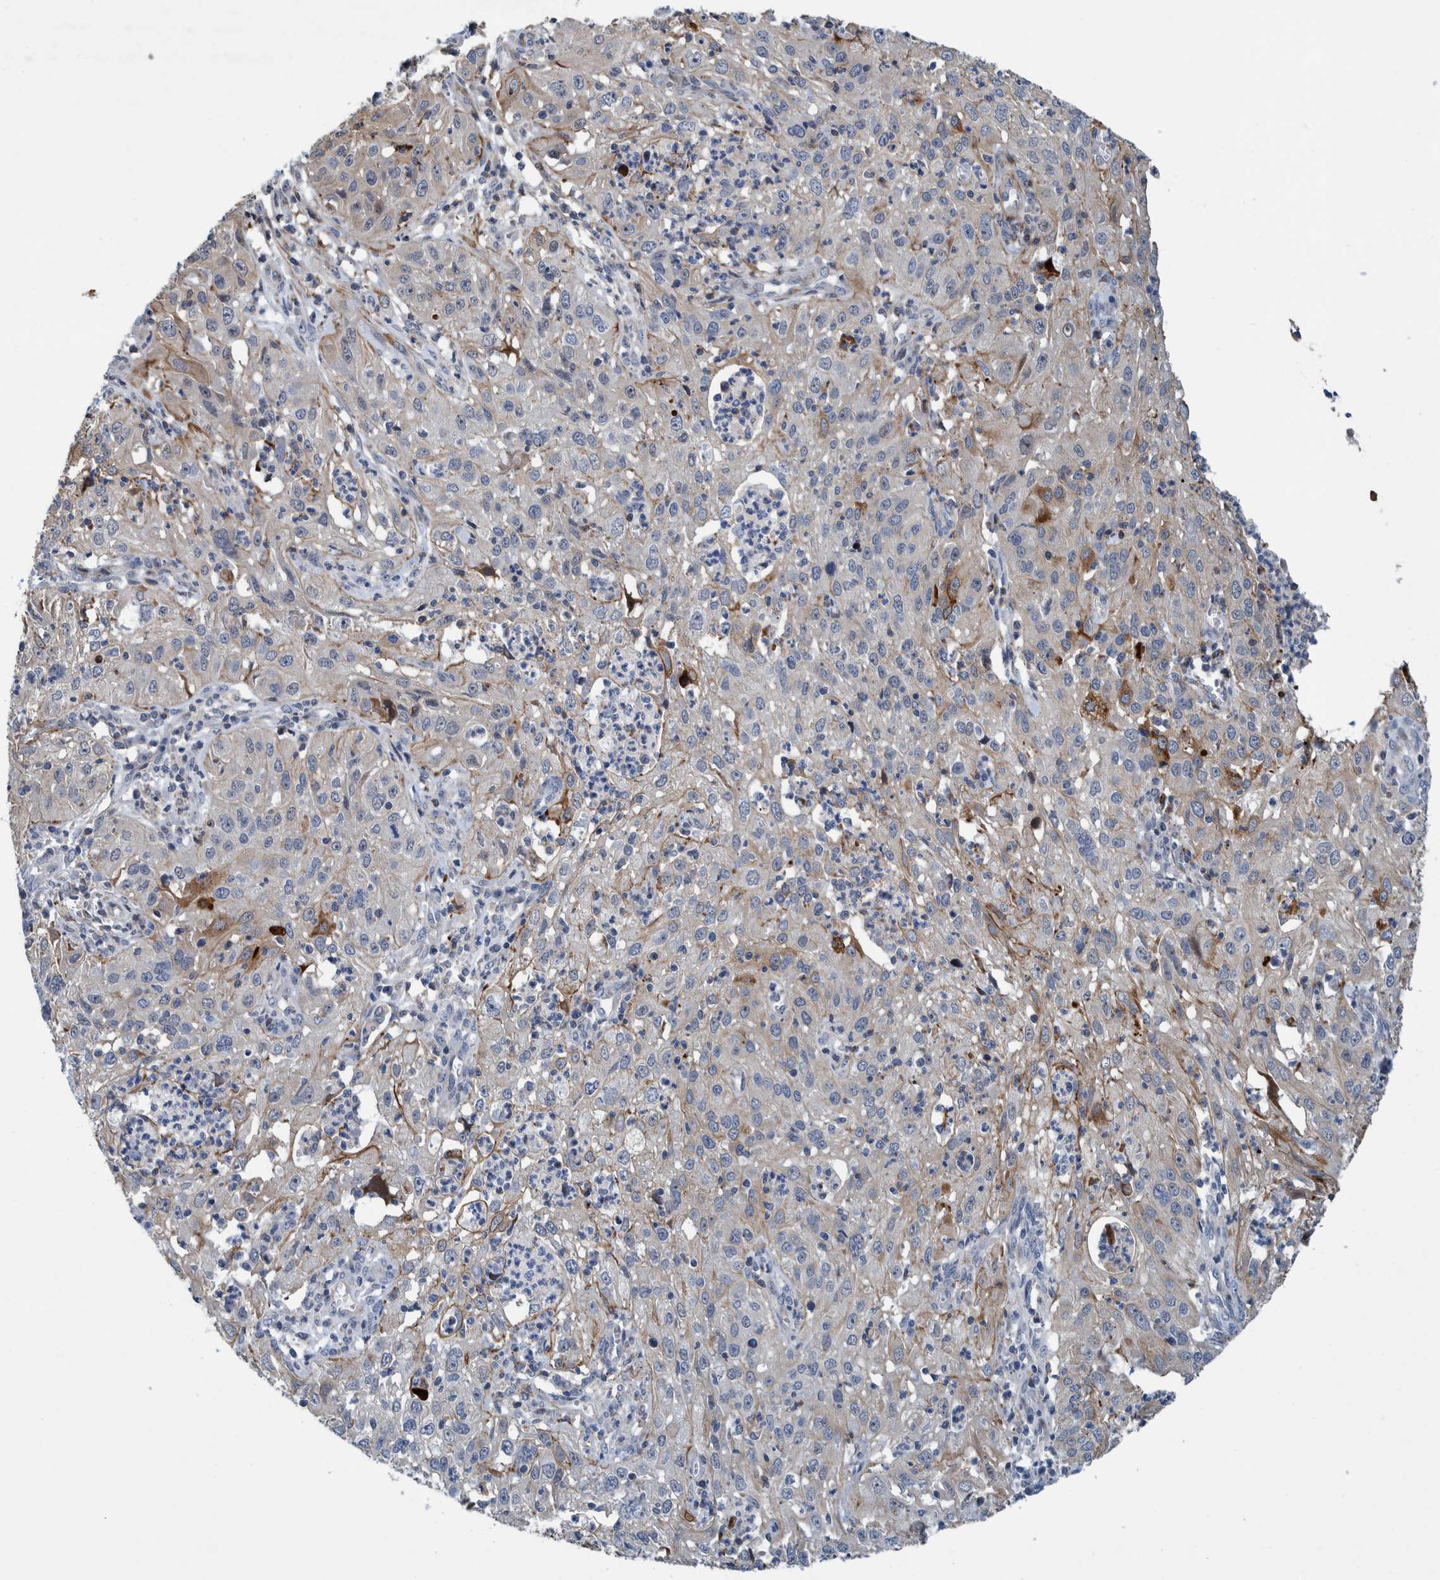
{"staining": {"intensity": "weak", "quantity": "<25%", "location": "cytoplasmic/membranous"}, "tissue": "cervical cancer", "cell_type": "Tumor cells", "image_type": "cancer", "snomed": [{"axis": "morphology", "description": "Squamous cell carcinoma, NOS"}, {"axis": "topography", "description": "Cervix"}], "caption": "IHC photomicrograph of human cervical cancer stained for a protein (brown), which shows no positivity in tumor cells.", "gene": "MKS1", "patient": {"sex": "female", "age": 32}}